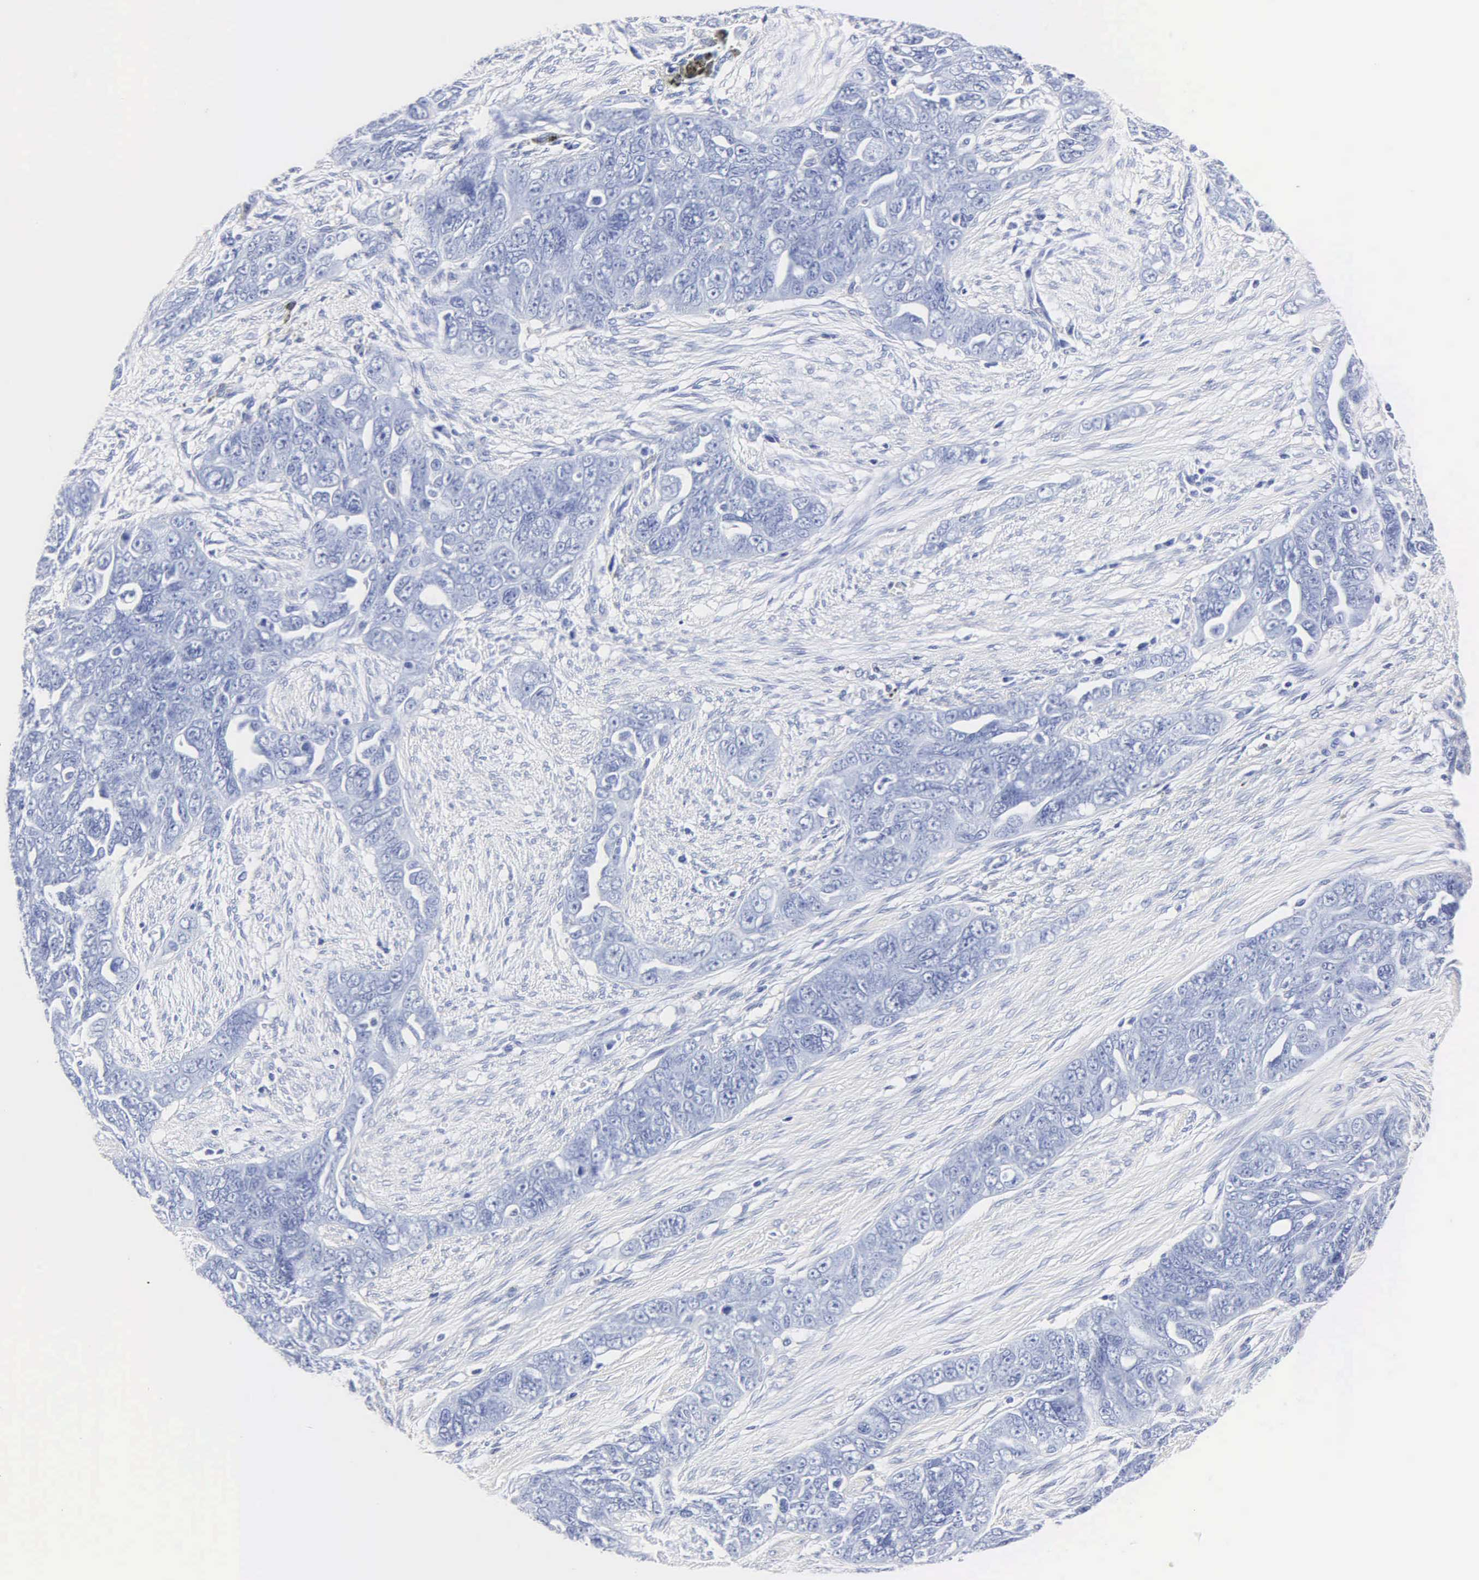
{"staining": {"intensity": "negative", "quantity": "none", "location": "none"}, "tissue": "ovarian cancer", "cell_type": "Tumor cells", "image_type": "cancer", "snomed": [{"axis": "morphology", "description": "Cystadenocarcinoma, serous, NOS"}, {"axis": "topography", "description": "Ovary"}], "caption": "Ovarian cancer (serous cystadenocarcinoma) was stained to show a protein in brown. There is no significant positivity in tumor cells.", "gene": "MB", "patient": {"sex": "female", "age": 63}}